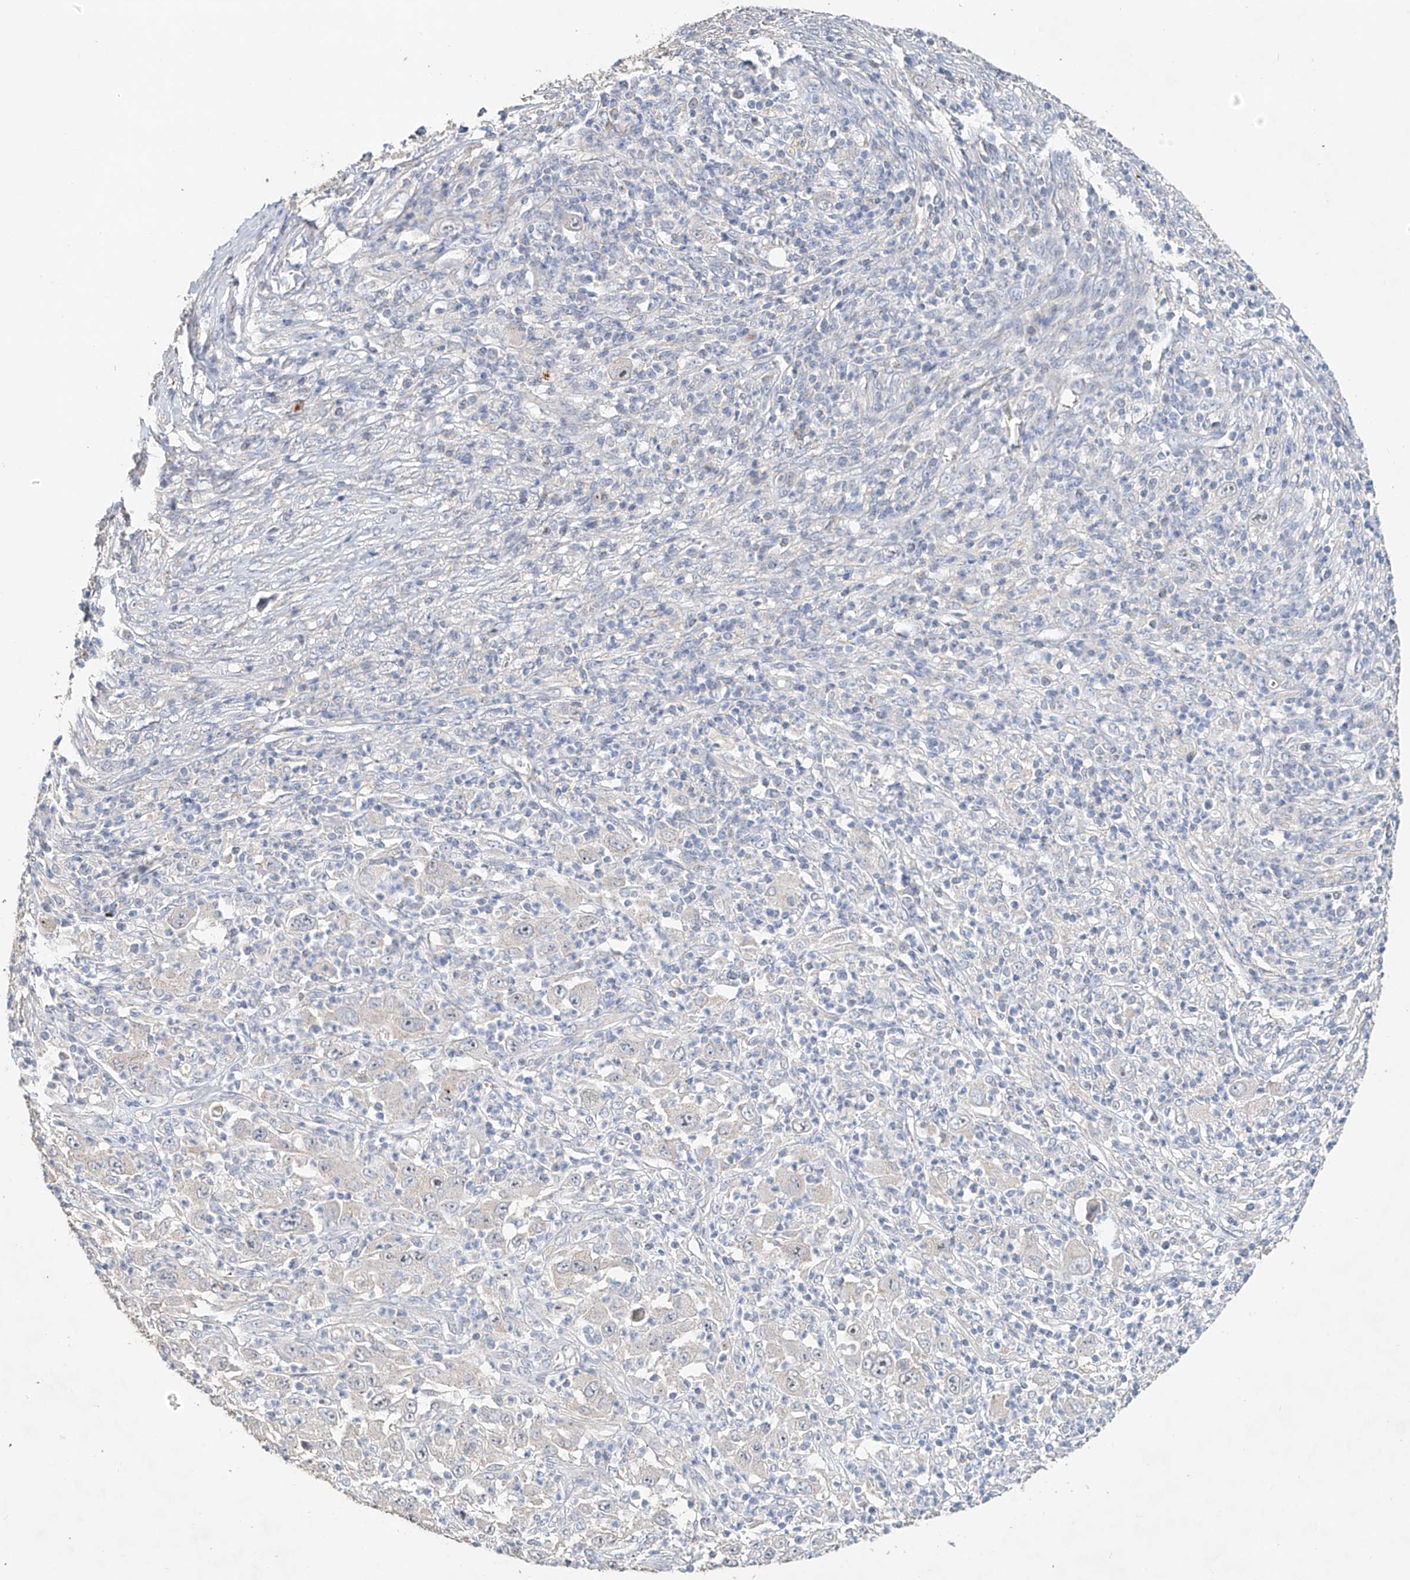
{"staining": {"intensity": "negative", "quantity": "none", "location": "none"}, "tissue": "melanoma", "cell_type": "Tumor cells", "image_type": "cancer", "snomed": [{"axis": "morphology", "description": "Malignant melanoma, Metastatic site"}, {"axis": "topography", "description": "Skin"}], "caption": "IHC photomicrograph of human melanoma stained for a protein (brown), which exhibits no positivity in tumor cells. (IHC, brightfield microscopy, high magnification).", "gene": "TRIM47", "patient": {"sex": "female", "age": 56}}